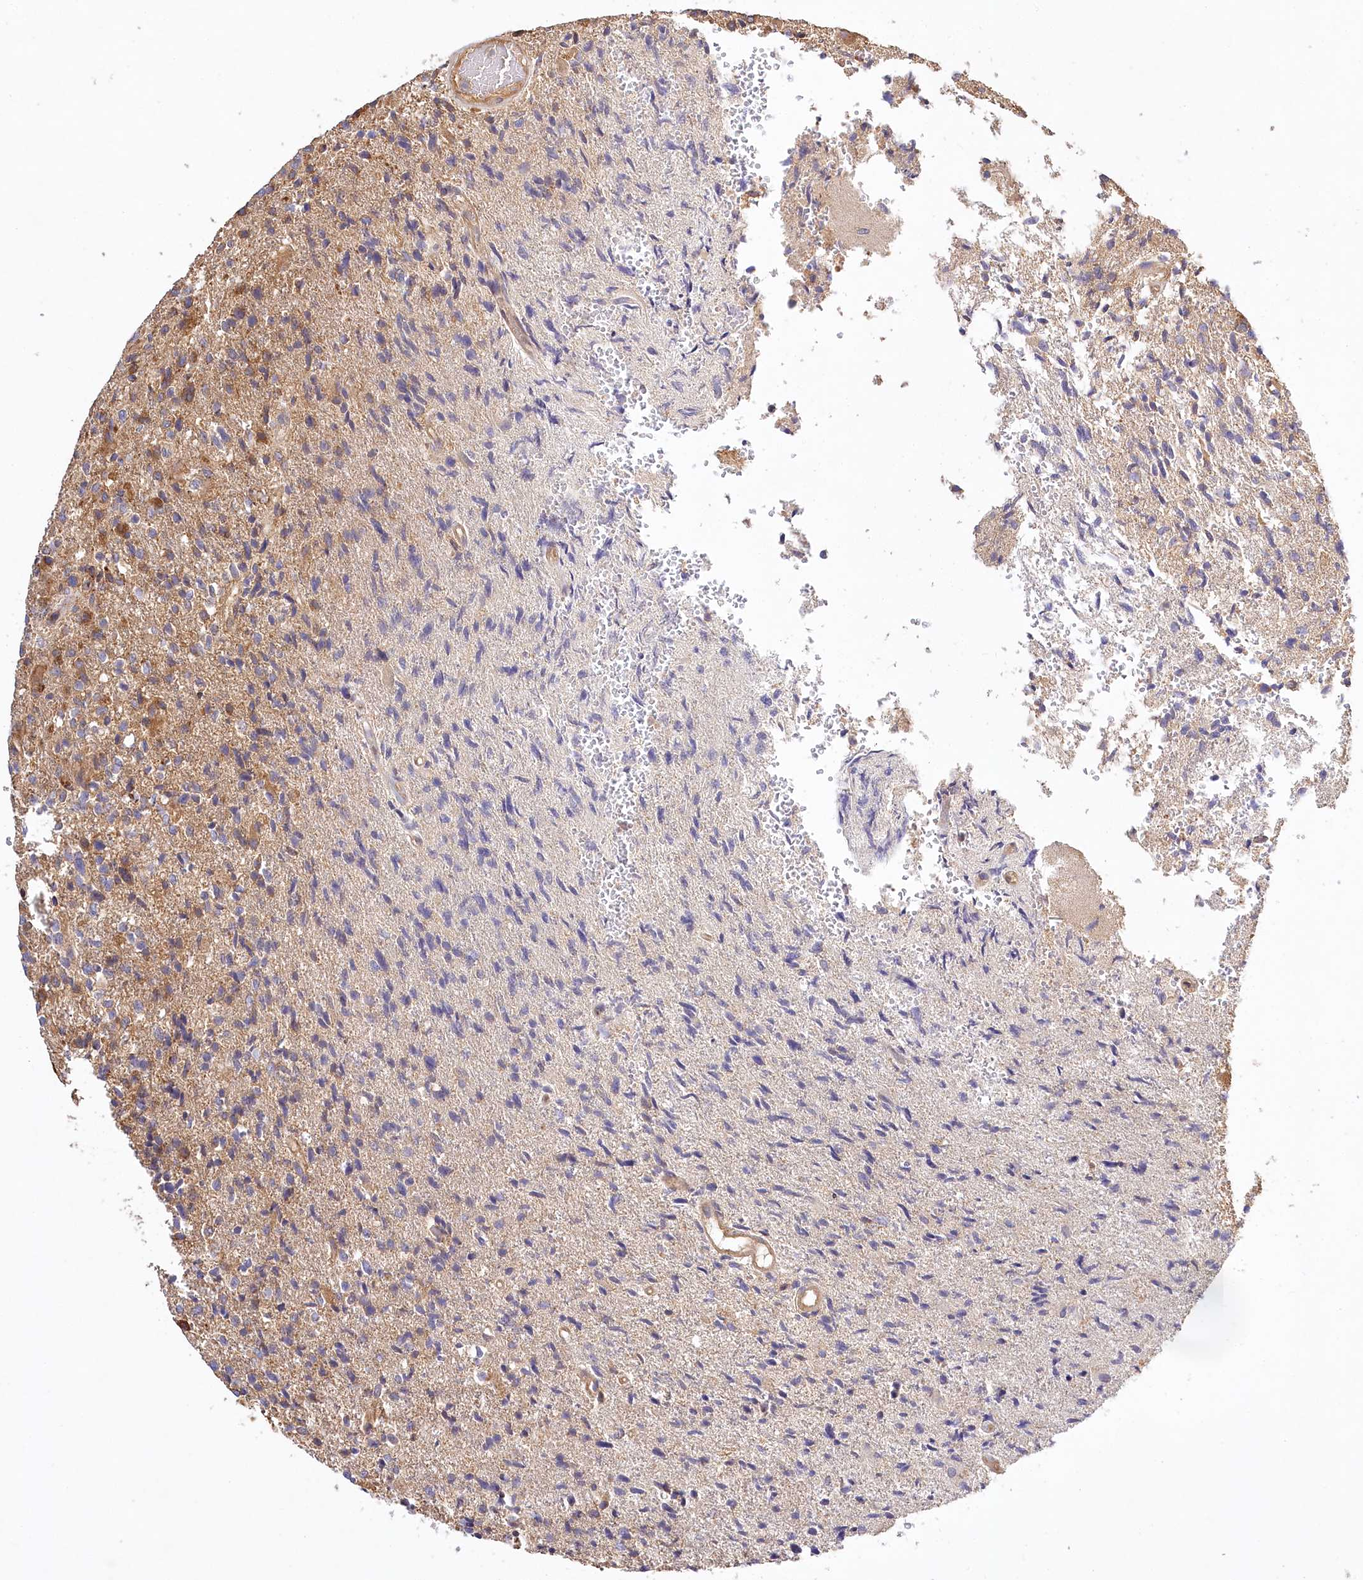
{"staining": {"intensity": "negative", "quantity": "none", "location": "none"}, "tissue": "glioma", "cell_type": "Tumor cells", "image_type": "cancer", "snomed": [{"axis": "morphology", "description": "Glioma, malignant, High grade"}, {"axis": "topography", "description": "Brain"}], "caption": "IHC micrograph of neoplastic tissue: human malignant high-grade glioma stained with DAB shows no significant protein positivity in tumor cells. (Stains: DAB immunohistochemistry with hematoxylin counter stain, Microscopy: brightfield microscopy at high magnification).", "gene": "LSS", "patient": {"sex": "male", "age": 72}}